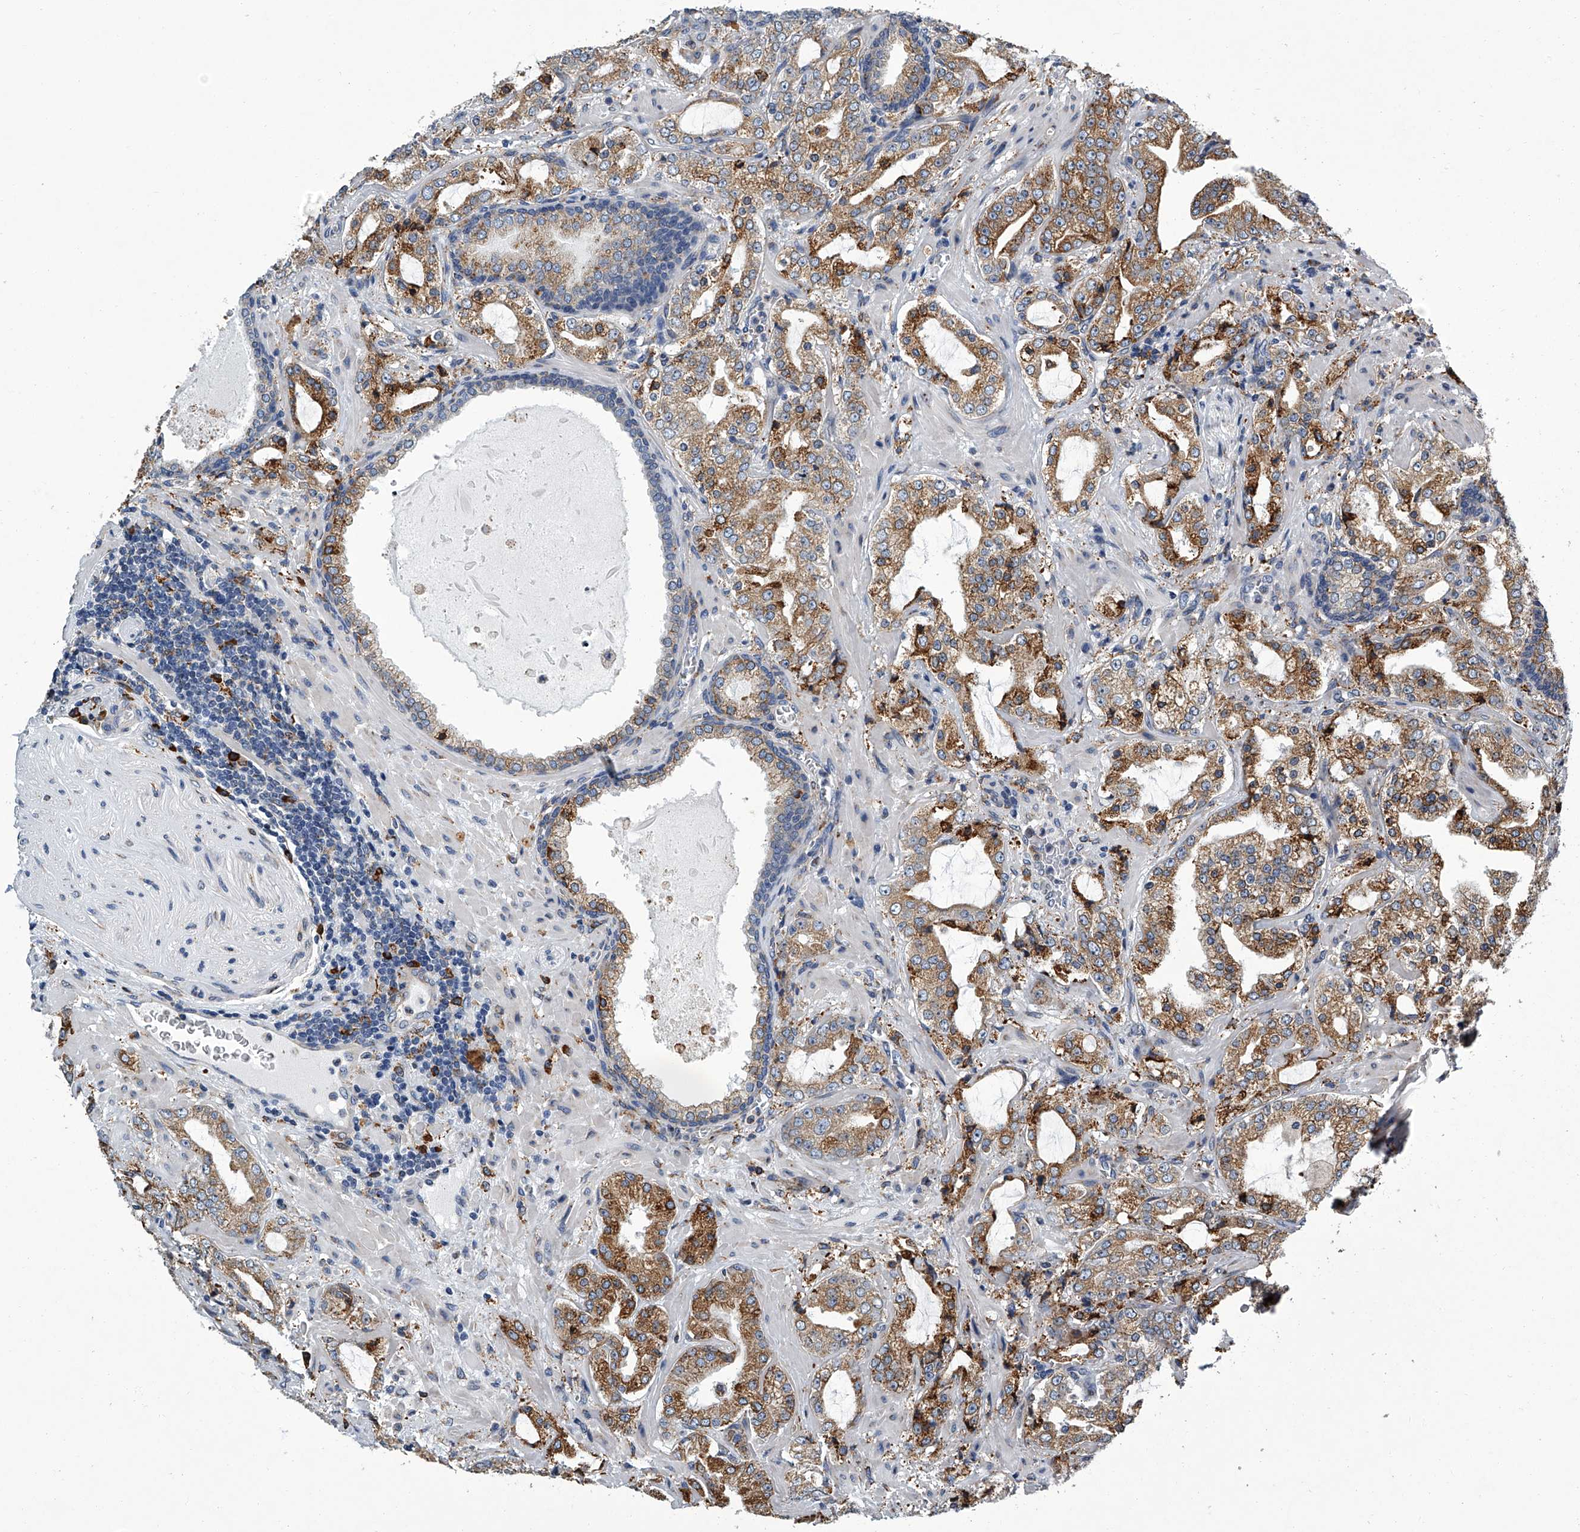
{"staining": {"intensity": "moderate", "quantity": ">75%", "location": "cytoplasmic/membranous"}, "tissue": "prostate cancer", "cell_type": "Tumor cells", "image_type": "cancer", "snomed": [{"axis": "morphology", "description": "Adenocarcinoma, High grade"}, {"axis": "topography", "description": "Prostate"}], "caption": "Immunohistochemical staining of prostate cancer demonstrates medium levels of moderate cytoplasmic/membranous expression in approximately >75% of tumor cells.", "gene": "TMEM63C", "patient": {"sex": "male", "age": 64}}